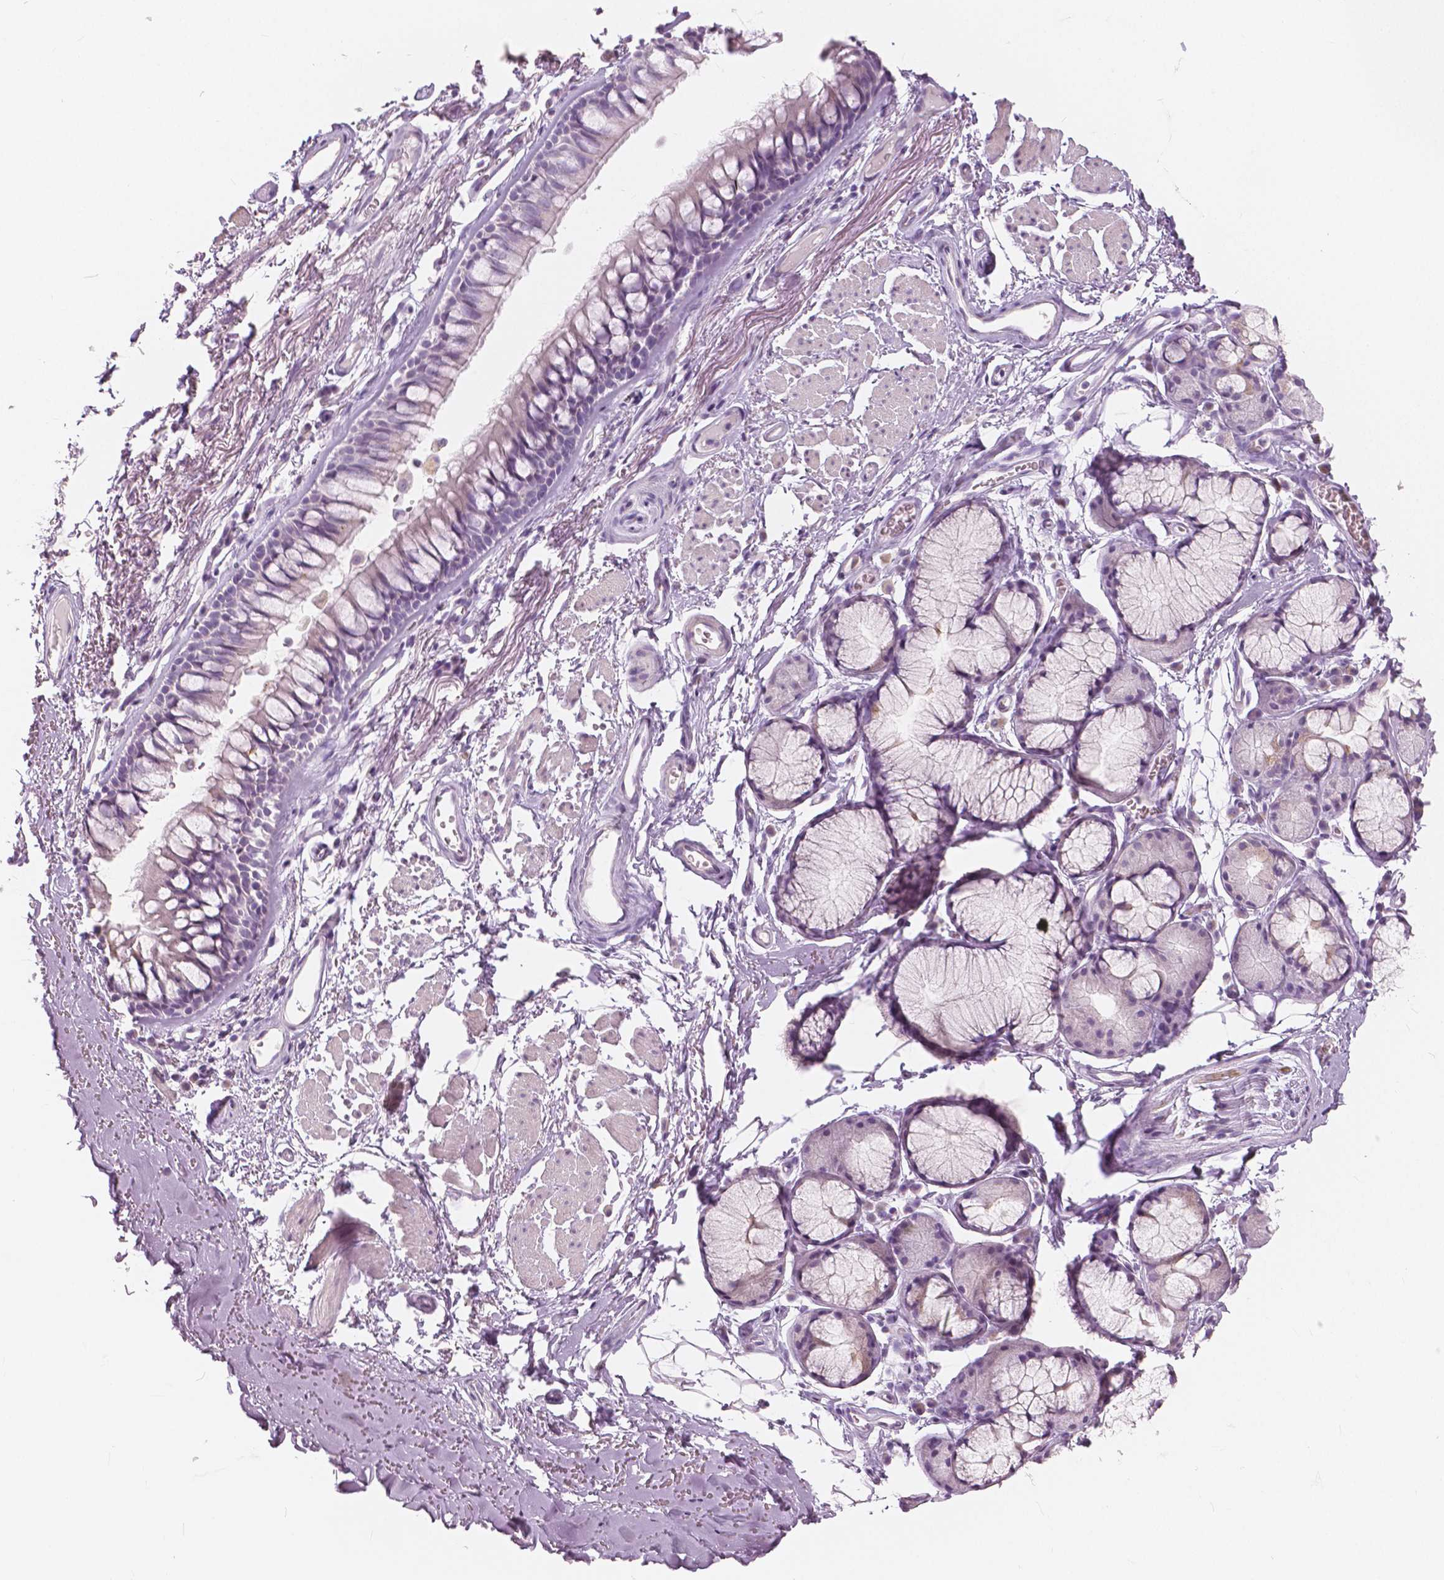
{"staining": {"intensity": "negative", "quantity": "none", "location": "none"}, "tissue": "adipose tissue", "cell_type": "Adipocytes", "image_type": "normal", "snomed": [{"axis": "morphology", "description": "Normal tissue, NOS"}, {"axis": "topography", "description": "Cartilage tissue"}, {"axis": "topography", "description": "Bronchus"}], "caption": "High power microscopy image of an IHC micrograph of benign adipose tissue, revealing no significant expression in adipocytes. The staining is performed using DAB (3,3'-diaminobenzidine) brown chromogen with nuclei counter-stained in using hematoxylin.", "gene": "A4GNT", "patient": {"sex": "female", "age": 79}}